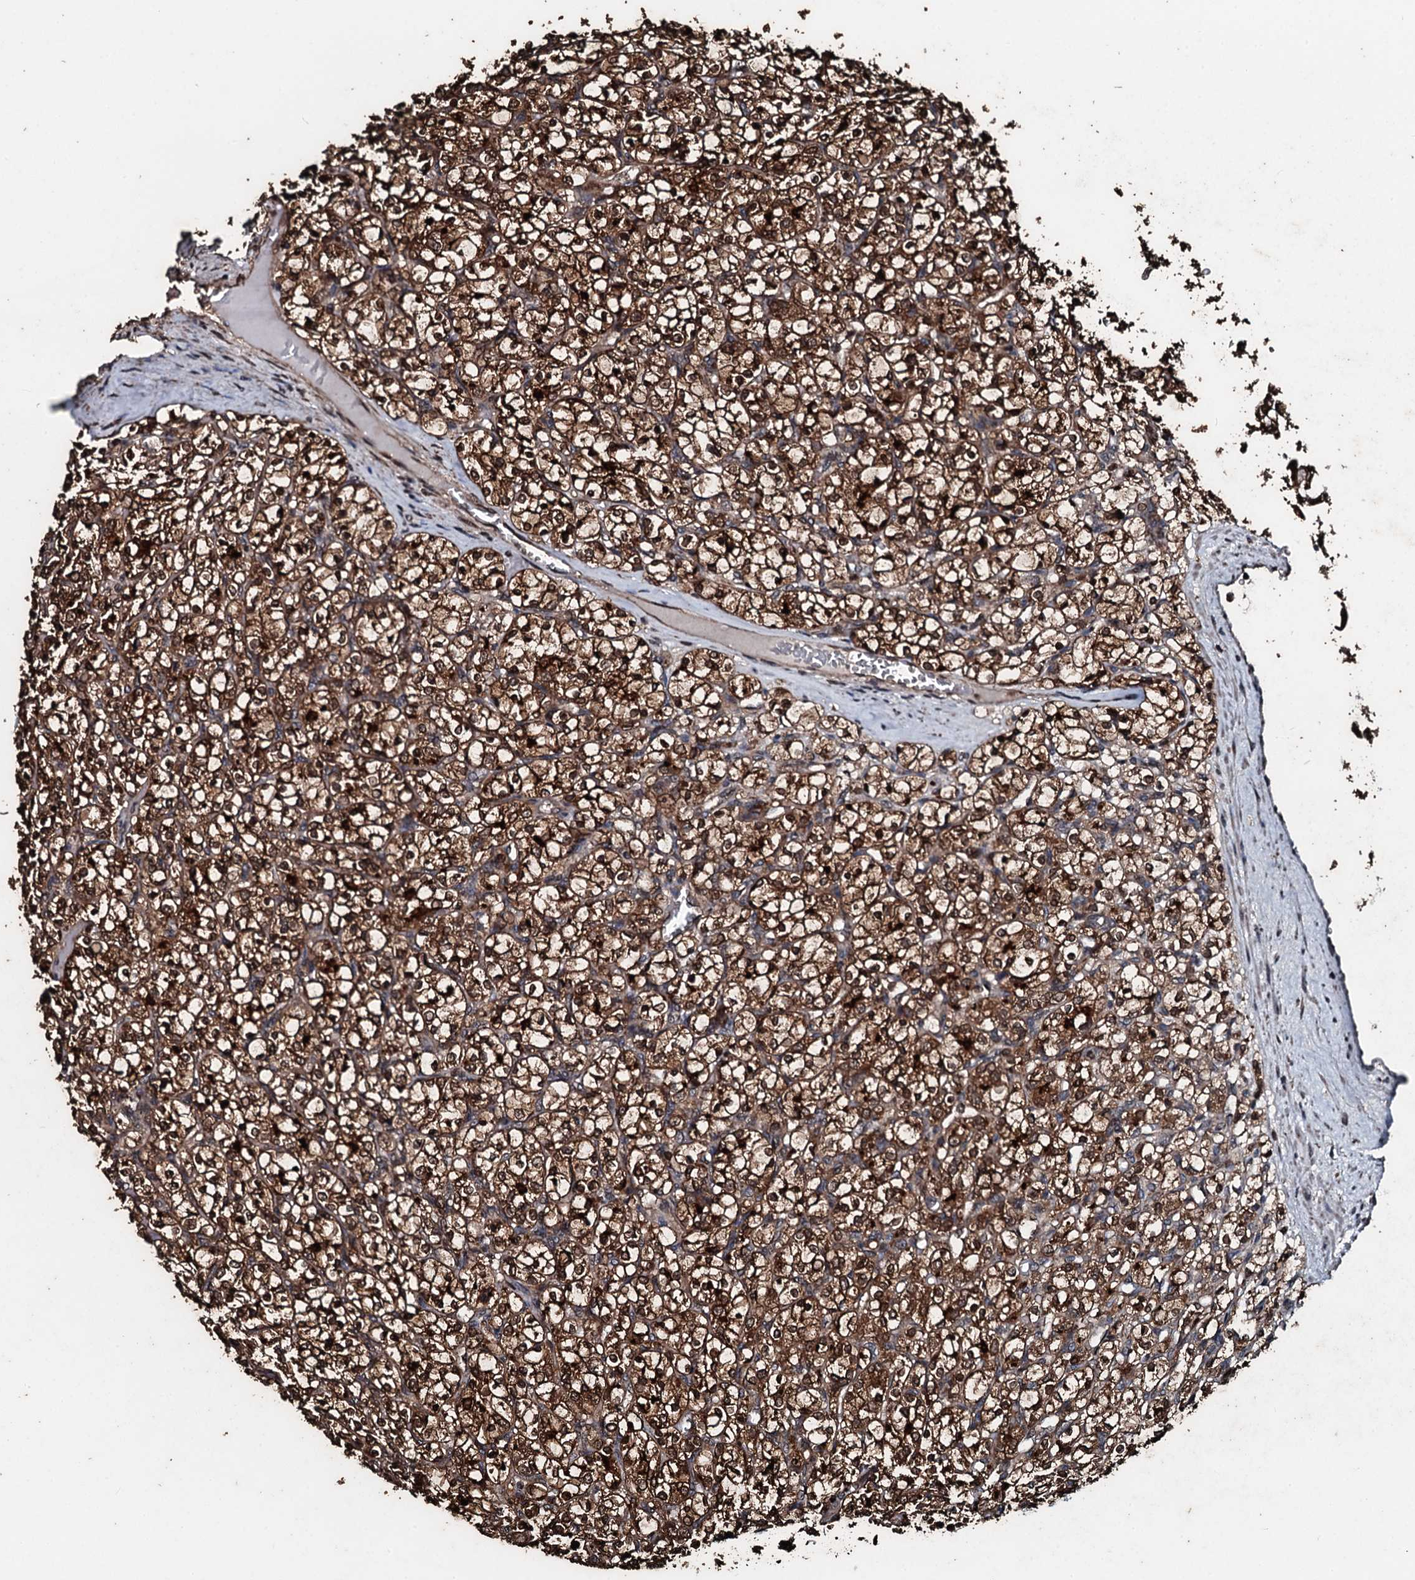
{"staining": {"intensity": "moderate", "quantity": ">75%", "location": "cytoplasmic/membranous,nuclear"}, "tissue": "renal cancer", "cell_type": "Tumor cells", "image_type": "cancer", "snomed": [{"axis": "morphology", "description": "Adenocarcinoma, NOS"}, {"axis": "topography", "description": "Kidney"}], "caption": "Immunohistochemistry (IHC) micrograph of renal cancer (adenocarcinoma) stained for a protein (brown), which shows medium levels of moderate cytoplasmic/membranous and nuclear positivity in approximately >75% of tumor cells.", "gene": "FAAP24", "patient": {"sex": "female", "age": 69}}